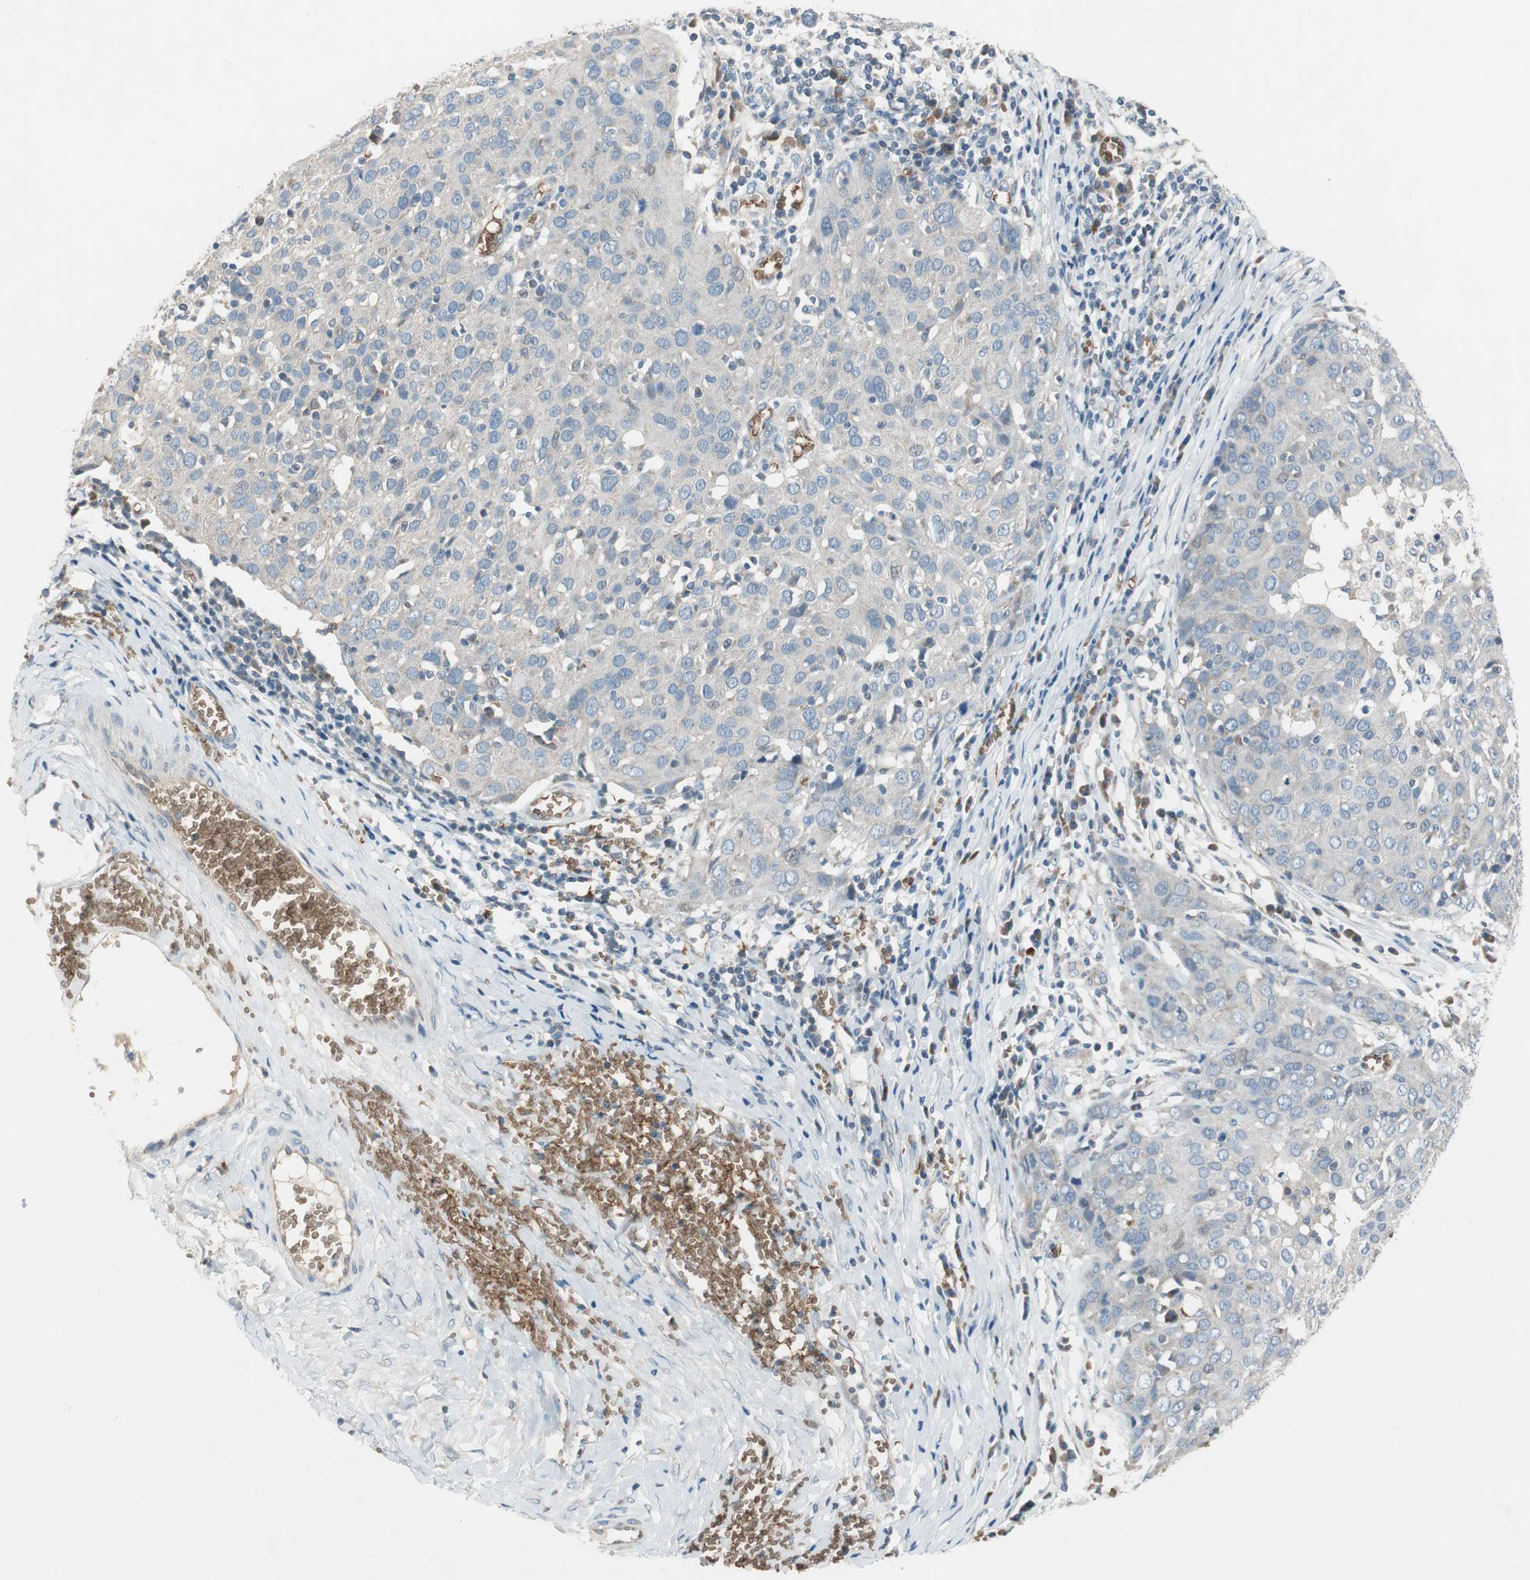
{"staining": {"intensity": "negative", "quantity": "none", "location": "none"}, "tissue": "ovarian cancer", "cell_type": "Tumor cells", "image_type": "cancer", "snomed": [{"axis": "morphology", "description": "Carcinoma, endometroid"}, {"axis": "topography", "description": "Ovary"}], "caption": "This histopathology image is of ovarian endometroid carcinoma stained with IHC to label a protein in brown with the nuclei are counter-stained blue. There is no positivity in tumor cells.", "gene": "GYPC", "patient": {"sex": "female", "age": 50}}